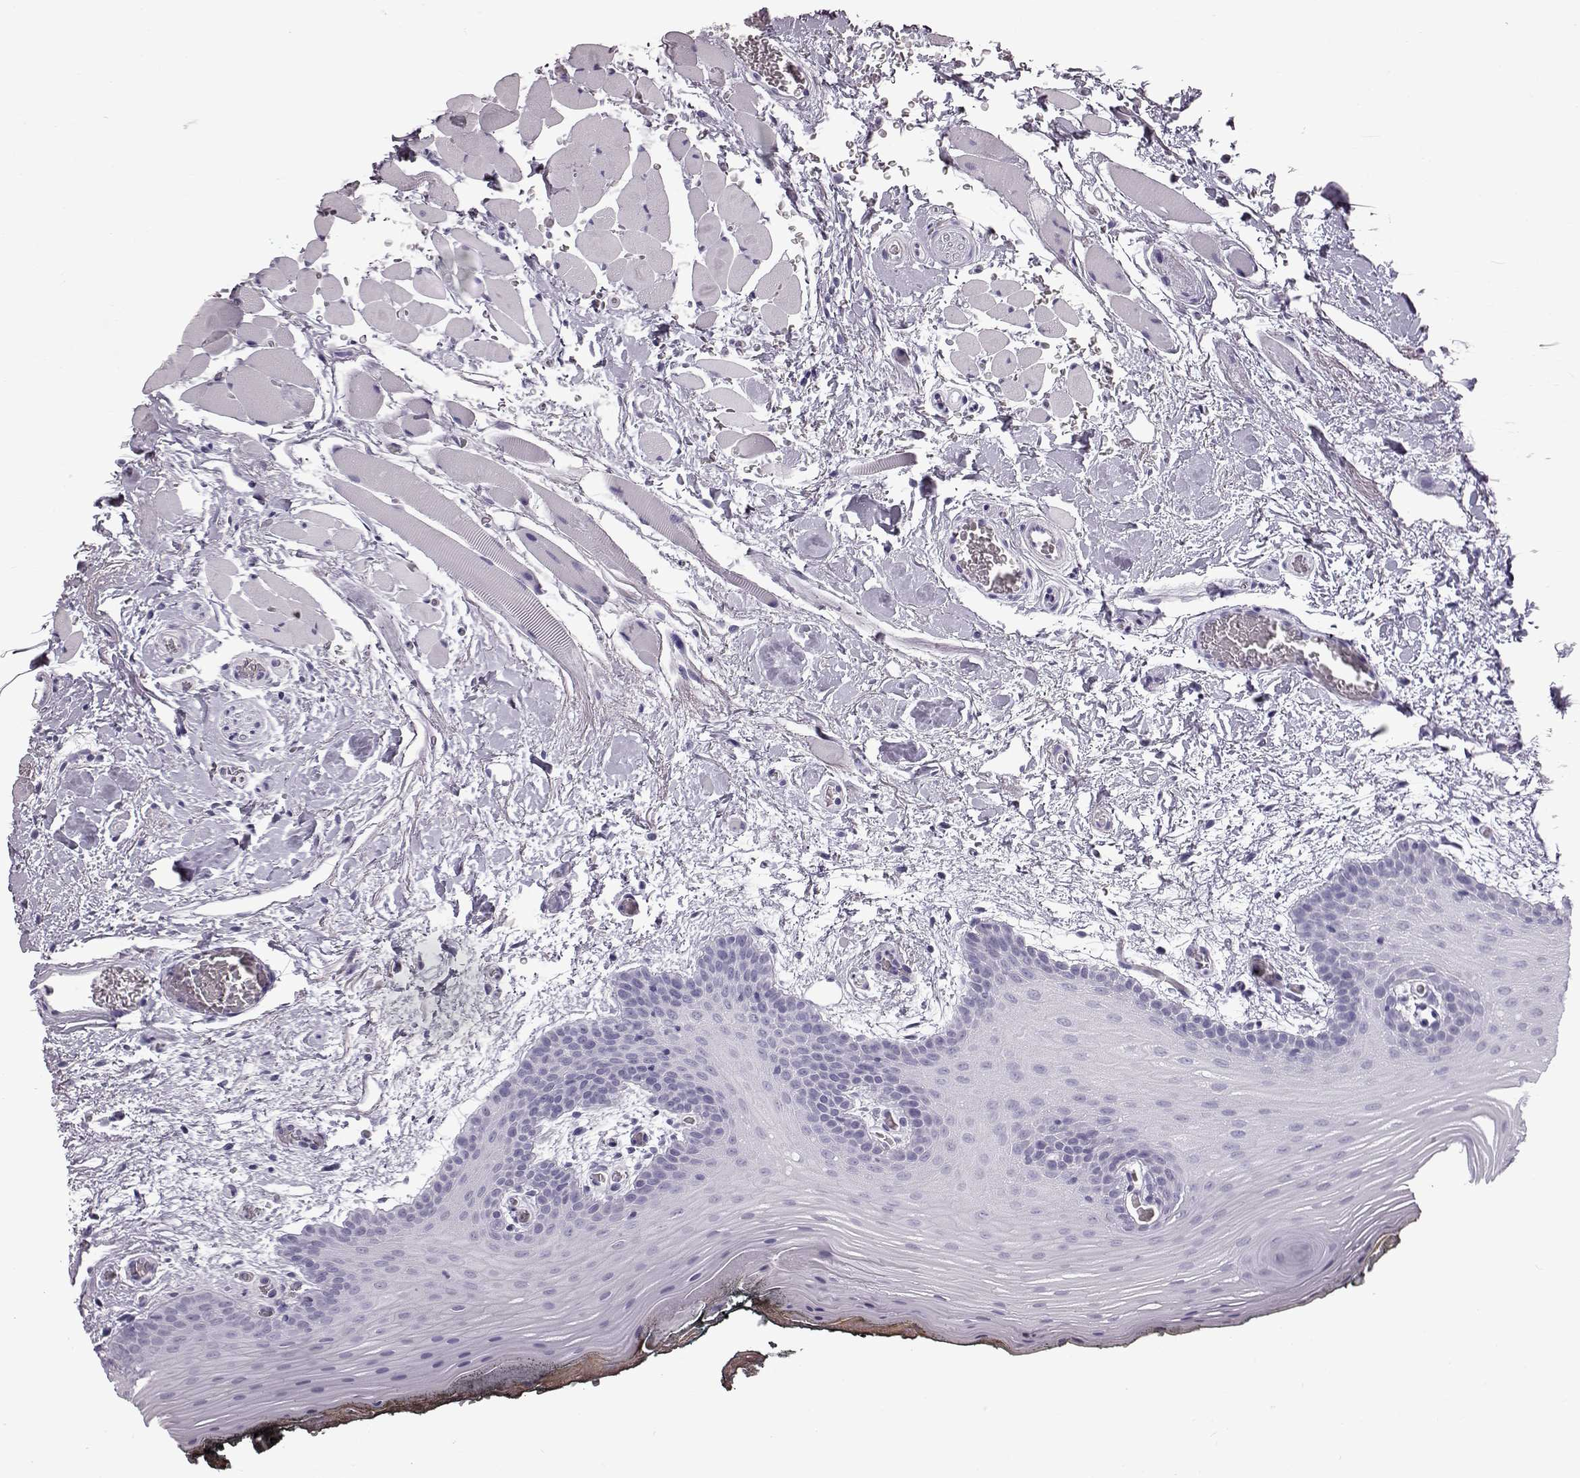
{"staining": {"intensity": "negative", "quantity": "none", "location": "none"}, "tissue": "oral mucosa", "cell_type": "Squamous epithelial cells", "image_type": "normal", "snomed": [{"axis": "morphology", "description": "Normal tissue, NOS"}, {"axis": "topography", "description": "Oral tissue"}, {"axis": "topography", "description": "Head-Neck"}], "caption": "This is a micrograph of IHC staining of benign oral mucosa, which shows no expression in squamous epithelial cells.", "gene": "FUT4", "patient": {"sex": "male", "age": 65}}